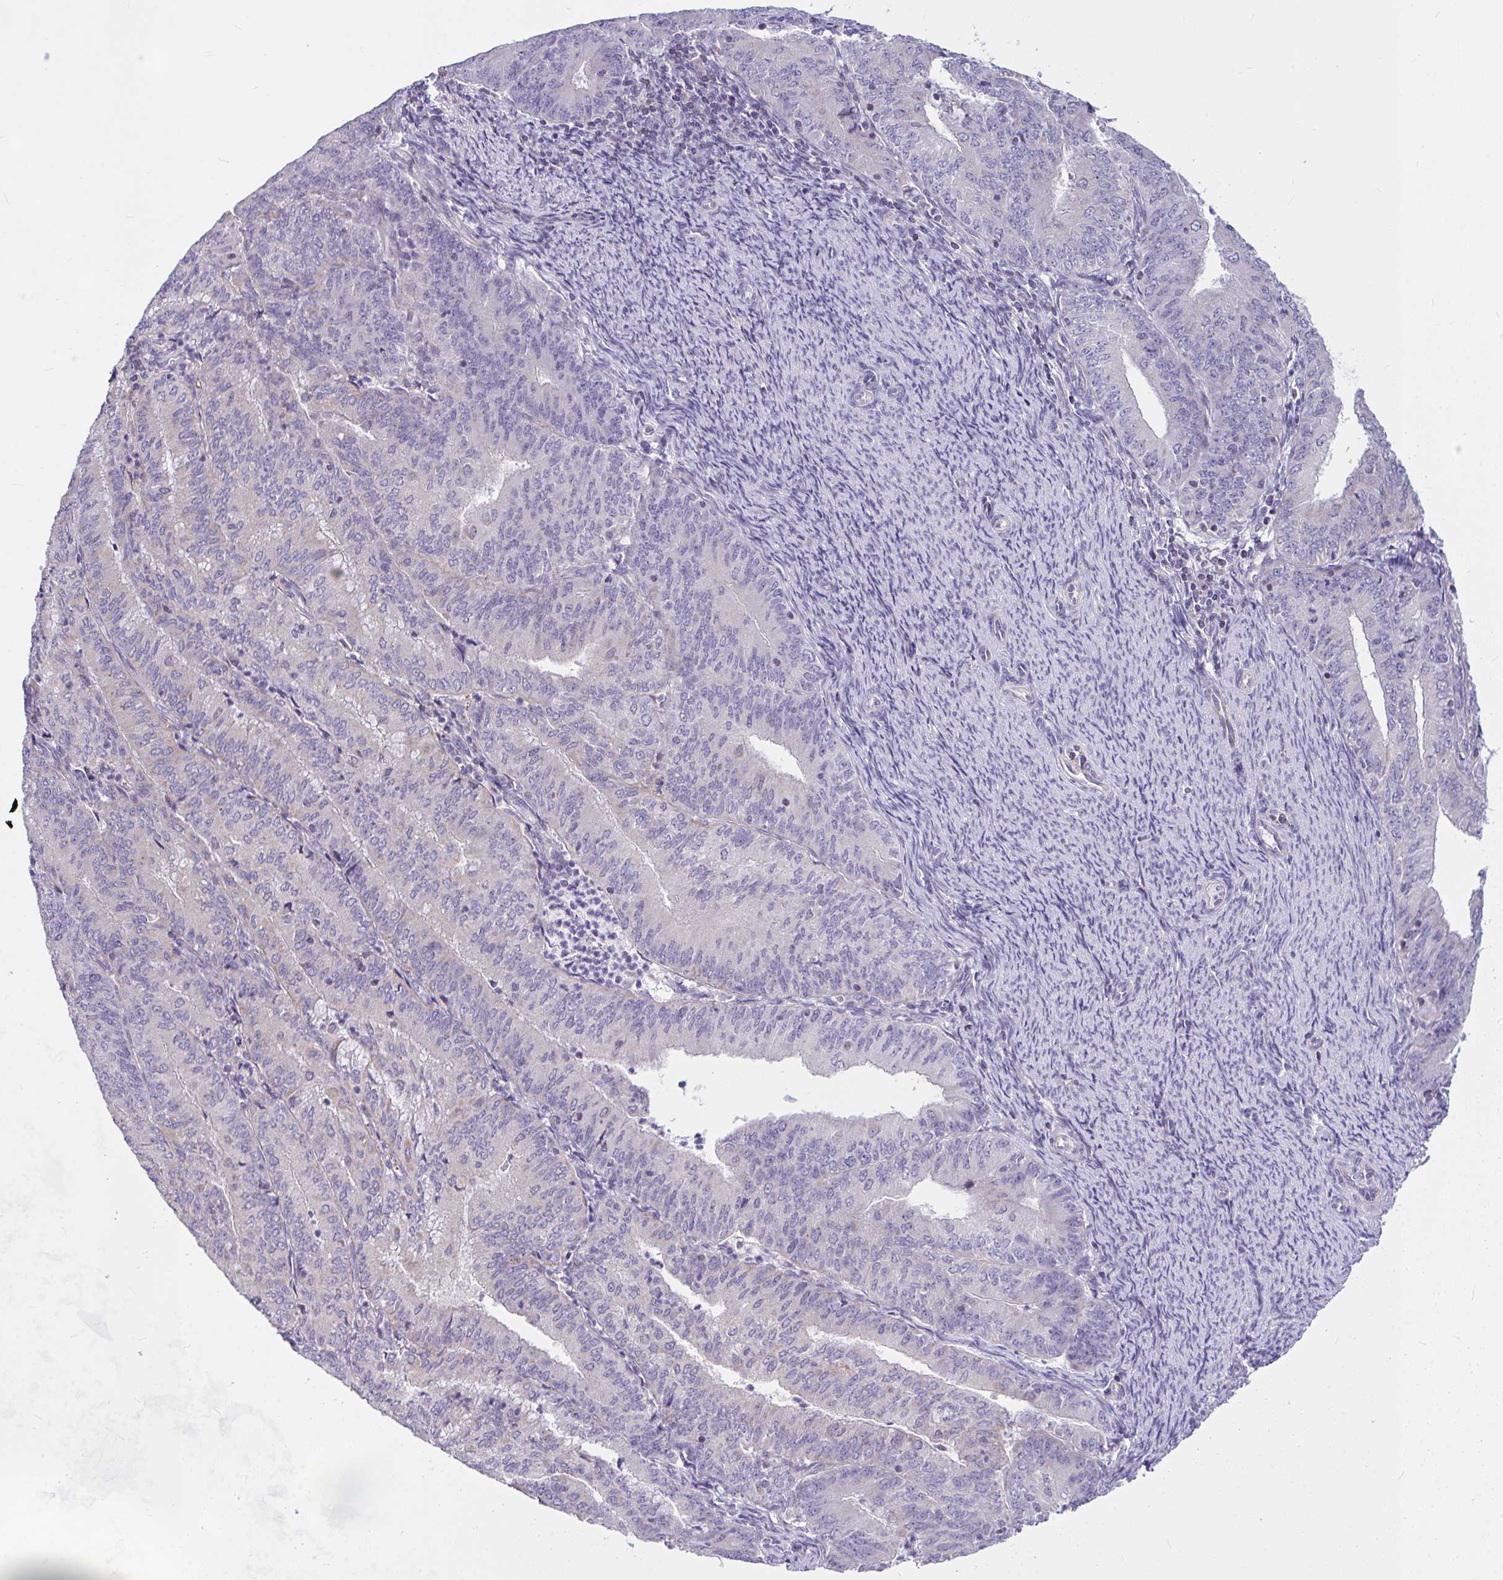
{"staining": {"intensity": "negative", "quantity": "none", "location": "none"}, "tissue": "endometrial cancer", "cell_type": "Tumor cells", "image_type": "cancer", "snomed": [{"axis": "morphology", "description": "Adenocarcinoma, NOS"}, {"axis": "topography", "description": "Endometrium"}], "caption": "The image shows no significant positivity in tumor cells of endometrial cancer. Brightfield microscopy of immunohistochemistry stained with DAB (brown) and hematoxylin (blue), captured at high magnification.", "gene": "CEP63", "patient": {"sex": "female", "age": 57}}